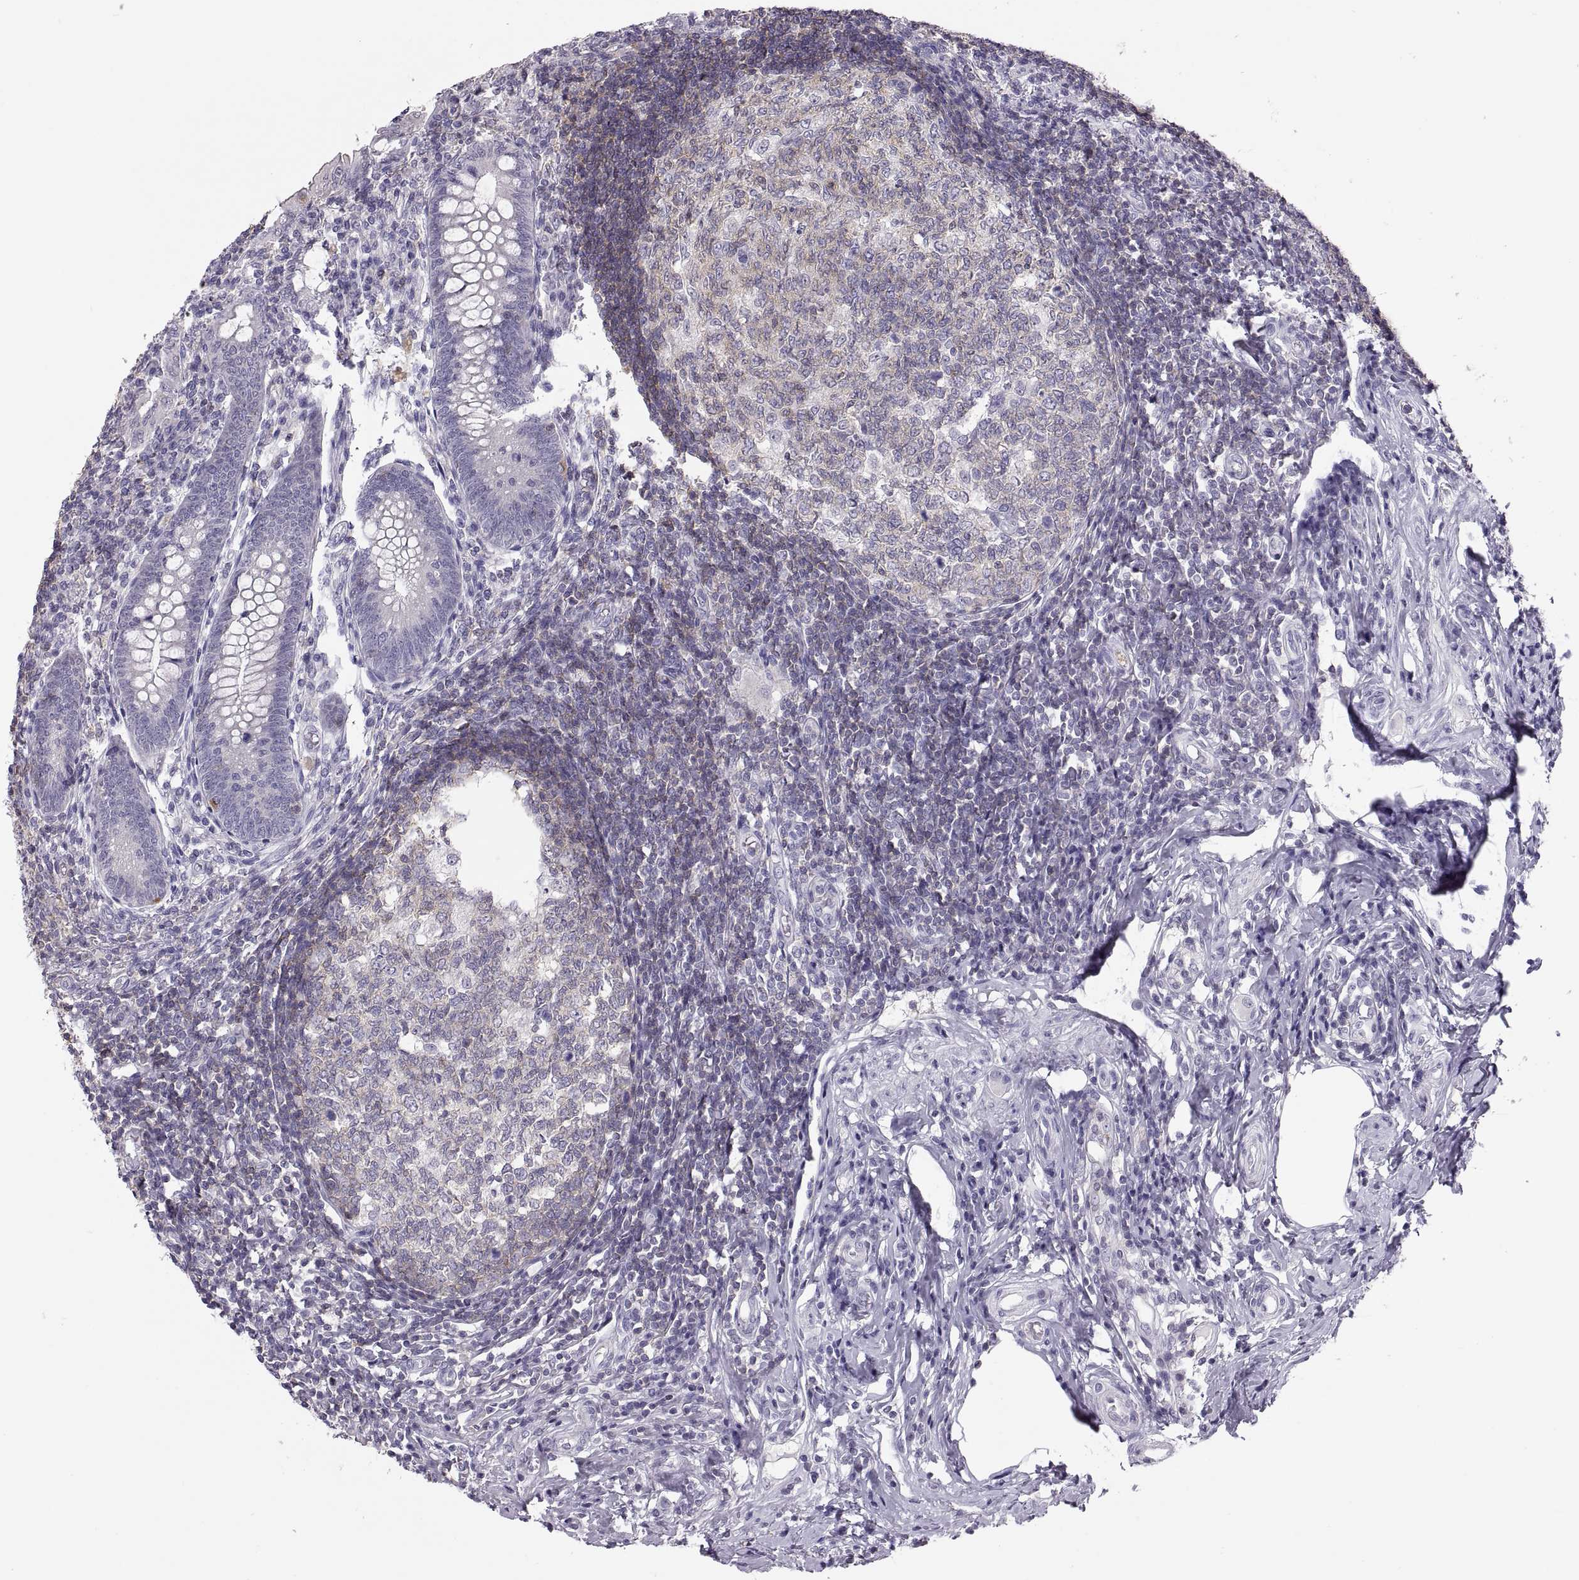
{"staining": {"intensity": "negative", "quantity": "none", "location": "none"}, "tissue": "appendix", "cell_type": "Glandular cells", "image_type": "normal", "snomed": [{"axis": "morphology", "description": "Normal tissue, NOS"}, {"axis": "morphology", "description": "Inflammation, NOS"}, {"axis": "topography", "description": "Appendix"}], "caption": "Protein analysis of unremarkable appendix reveals no significant positivity in glandular cells.", "gene": "TTC21A", "patient": {"sex": "male", "age": 16}}